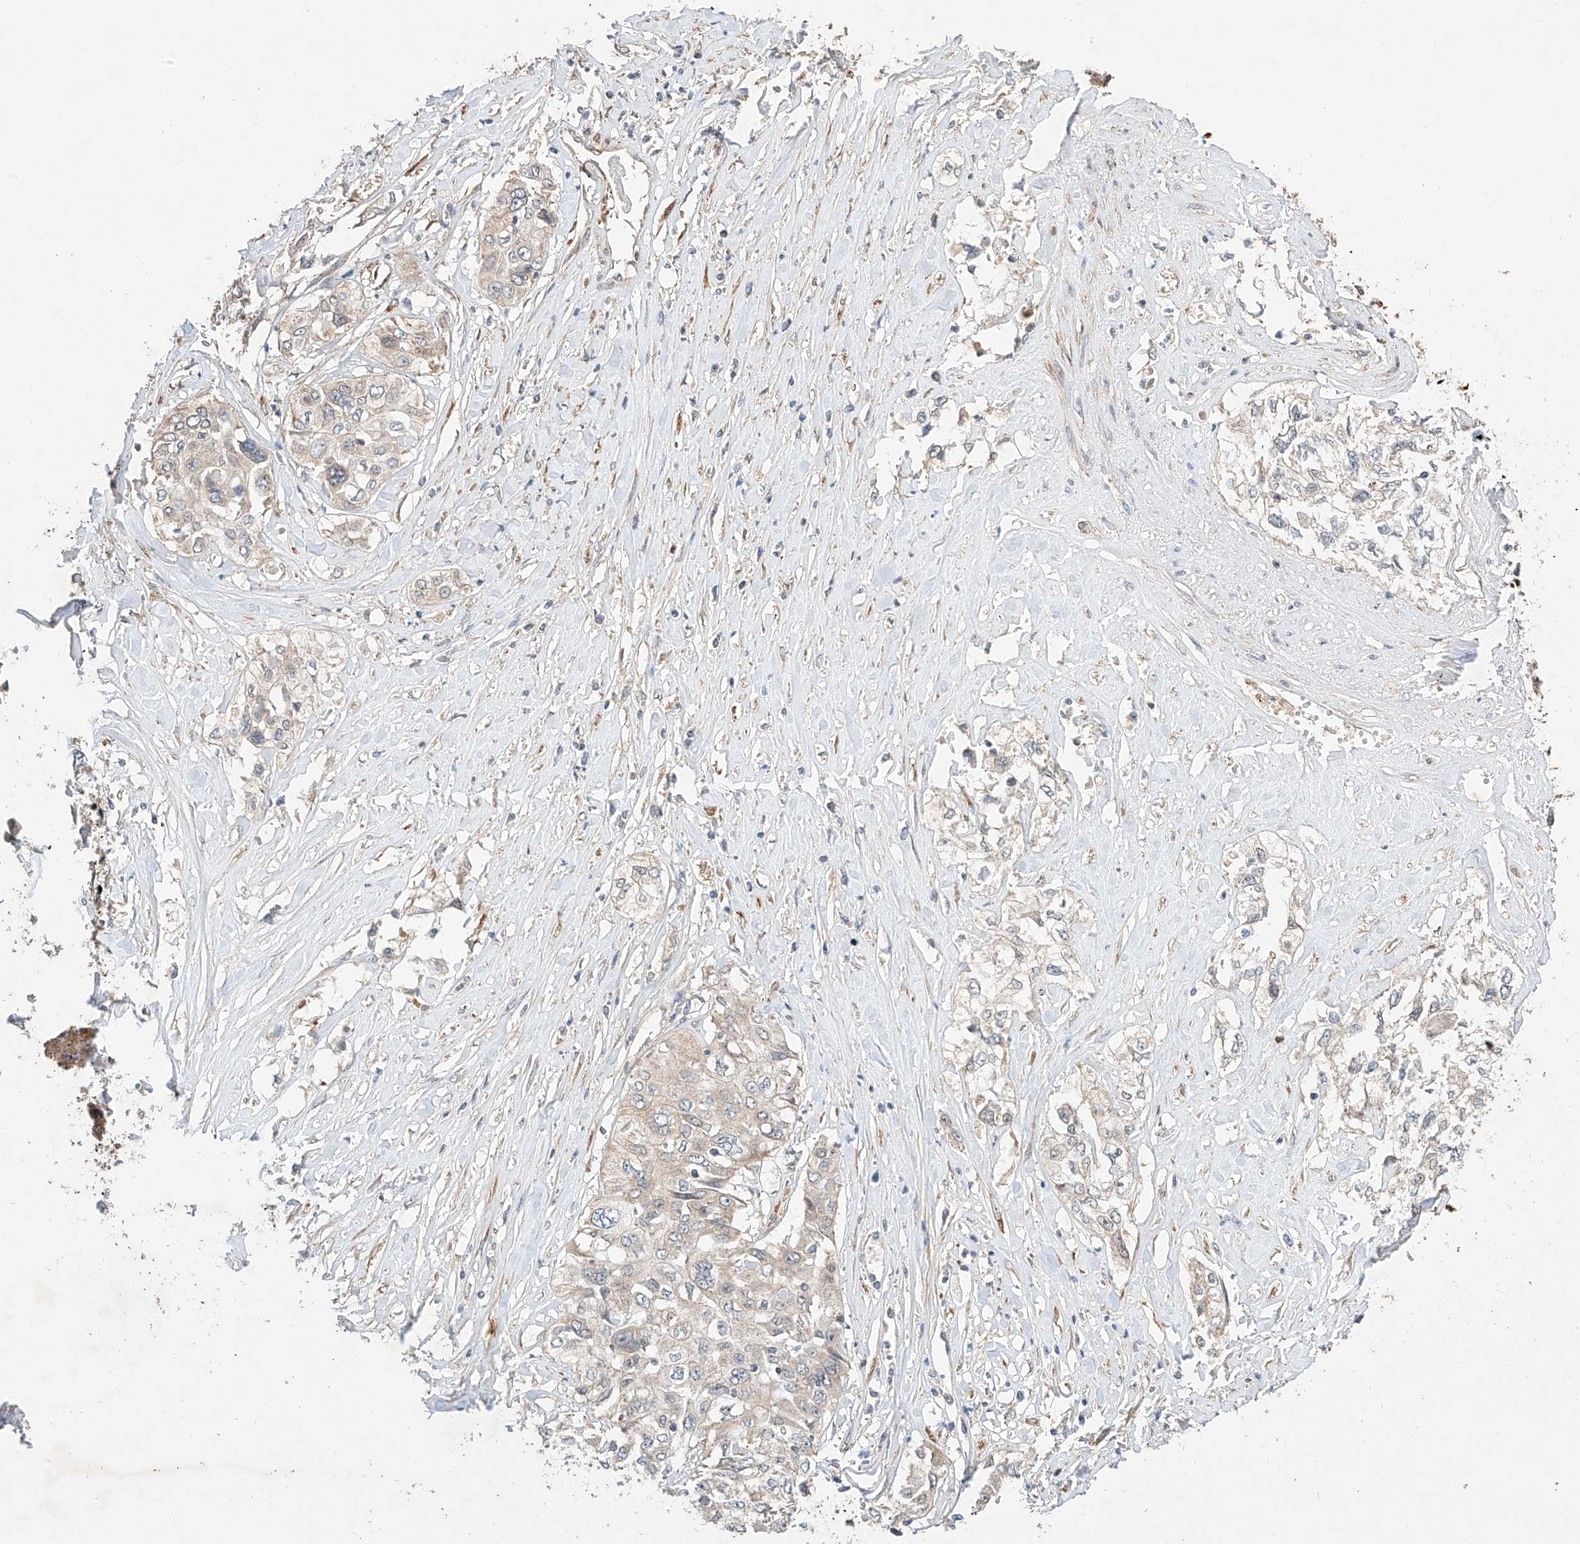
{"staining": {"intensity": "negative", "quantity": "none", "location": "none"}, "tissue": "cervical cancer", "cell_type": "Tumor cells", "image_type": "cancer", "snomed": [{"axis": "morphology", "description": "Squamous cell carcinoma, NOS"}, {"axis": "topography", "description": "Cervix"}], "caption": "DAB immunohistochemical staining of cervical squamous cell carcinoma displays no significant positivity in tumor cells. Brightfield microscopy of immunohistochemistry (IHC) stained with DAB (3,3'-diaminobenzidine) (brown) and hematoxylin (blue), captured at high magnification.", "gene": "RAB23", "patient": {"sex": "female", "age": 31}}